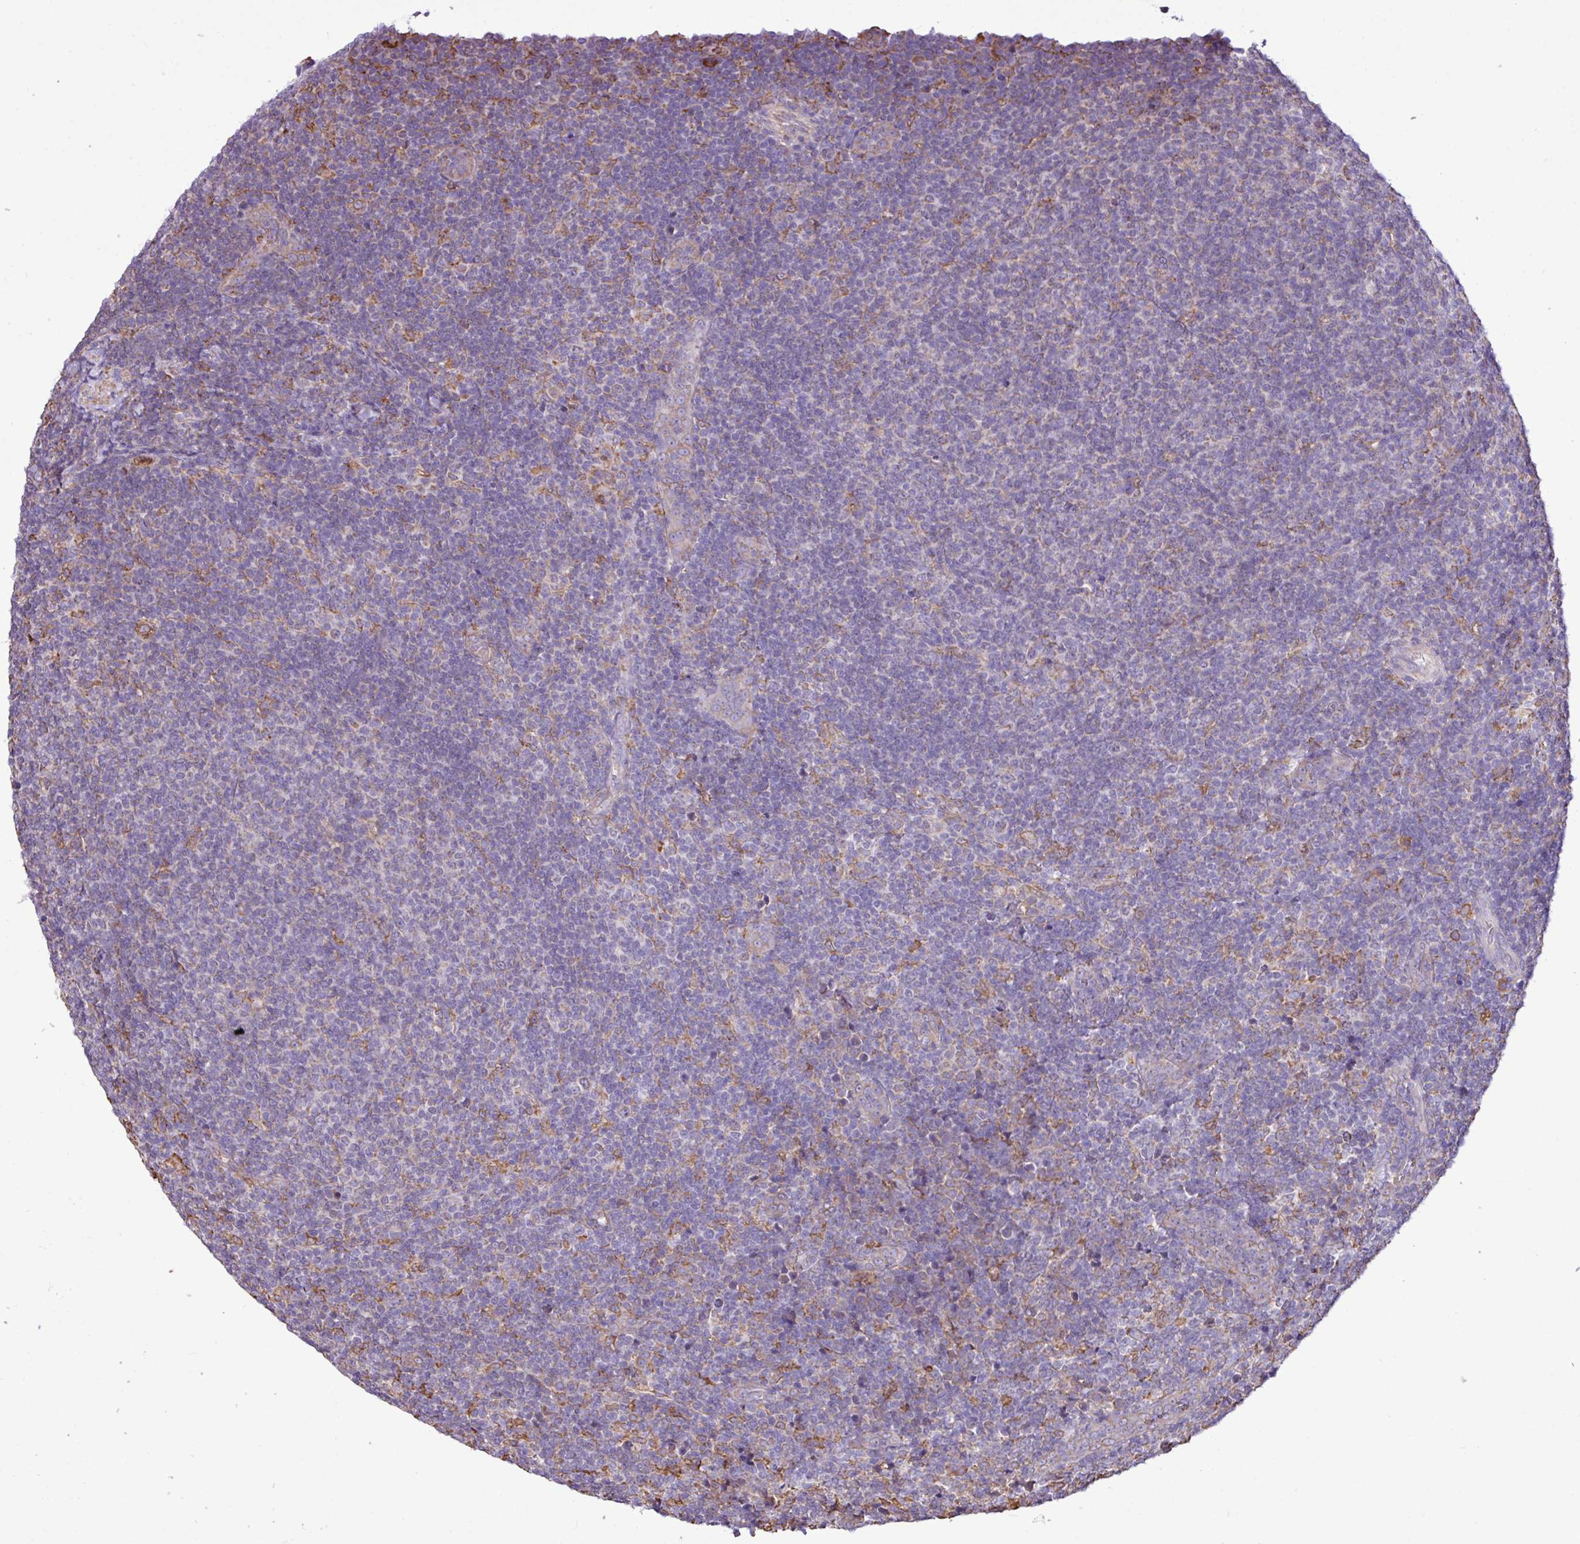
{"staining": {"intensity": "negative", "quantity": "none", "location": "none"}, "tissue": "lymphoma", "cell_type": "Tumor cells", "image_type": "cancer", "snomed": [{"axis": "morphology", "description": "Malignant lymphoma, non-Hodgkin's type, Low grade"}, {"axis": "topography", "description": "Lymph node"}], "caption": "High magnification brightfield microscopy of malignant lymphoma, non-Hodgkin's type (low-grade) stained with DAB (3,3'-diaminobenzidine) (brown) and counterstained with hematoxylin (blue): tumor cells show no significant expression. The staining was performed using DAB (3,3'-diaminobenzidine) to visualize the protein expression in brown, while the nuclei were stained in blue with hematoxylin (Magnification: 20x).", "gene": "ZSCAN5A", "patient": {"sex": "male", "age": 66}}